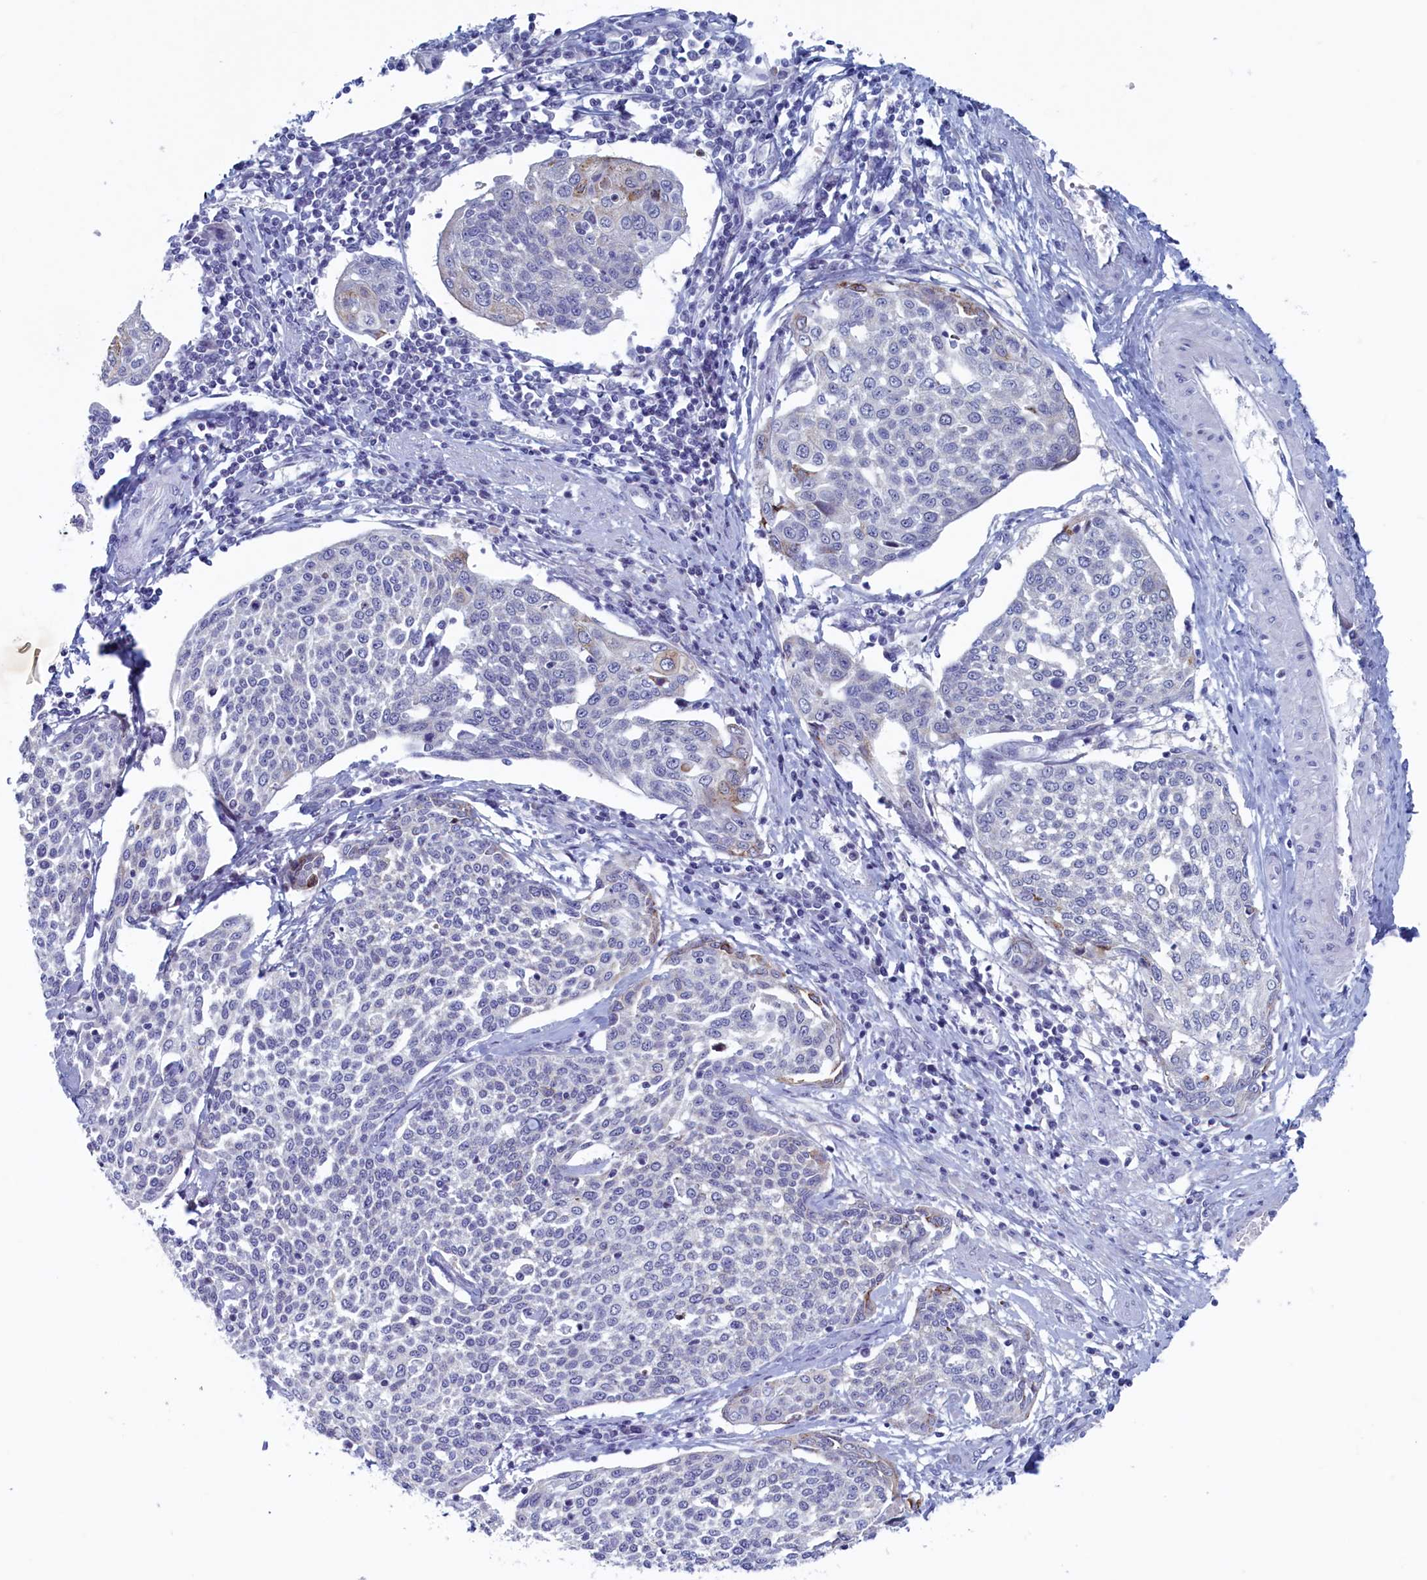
{"staining": {"intensity": "negative", "quantity": "none", "location": "none"}, "tissue": "cervical cancer", "cell_type": "Tumor cells", "image_type": "cancer", "snomed": [{"axis": "morphology", "description": "Squamous cell carcinoma, NOS"}, {"axis": "topography", "description": "Cervix"}], "caption": "Immunohistochemistry photomicrograph of neoplastic tissue: squamous cell carcinoma (cervical) stained with DAB (3,3'-diaminobenzidine) demonstrates no significant protein positivity in tumor cells.", "gene": "WDR76", "patient": {"sex": "female", "age": 34}}